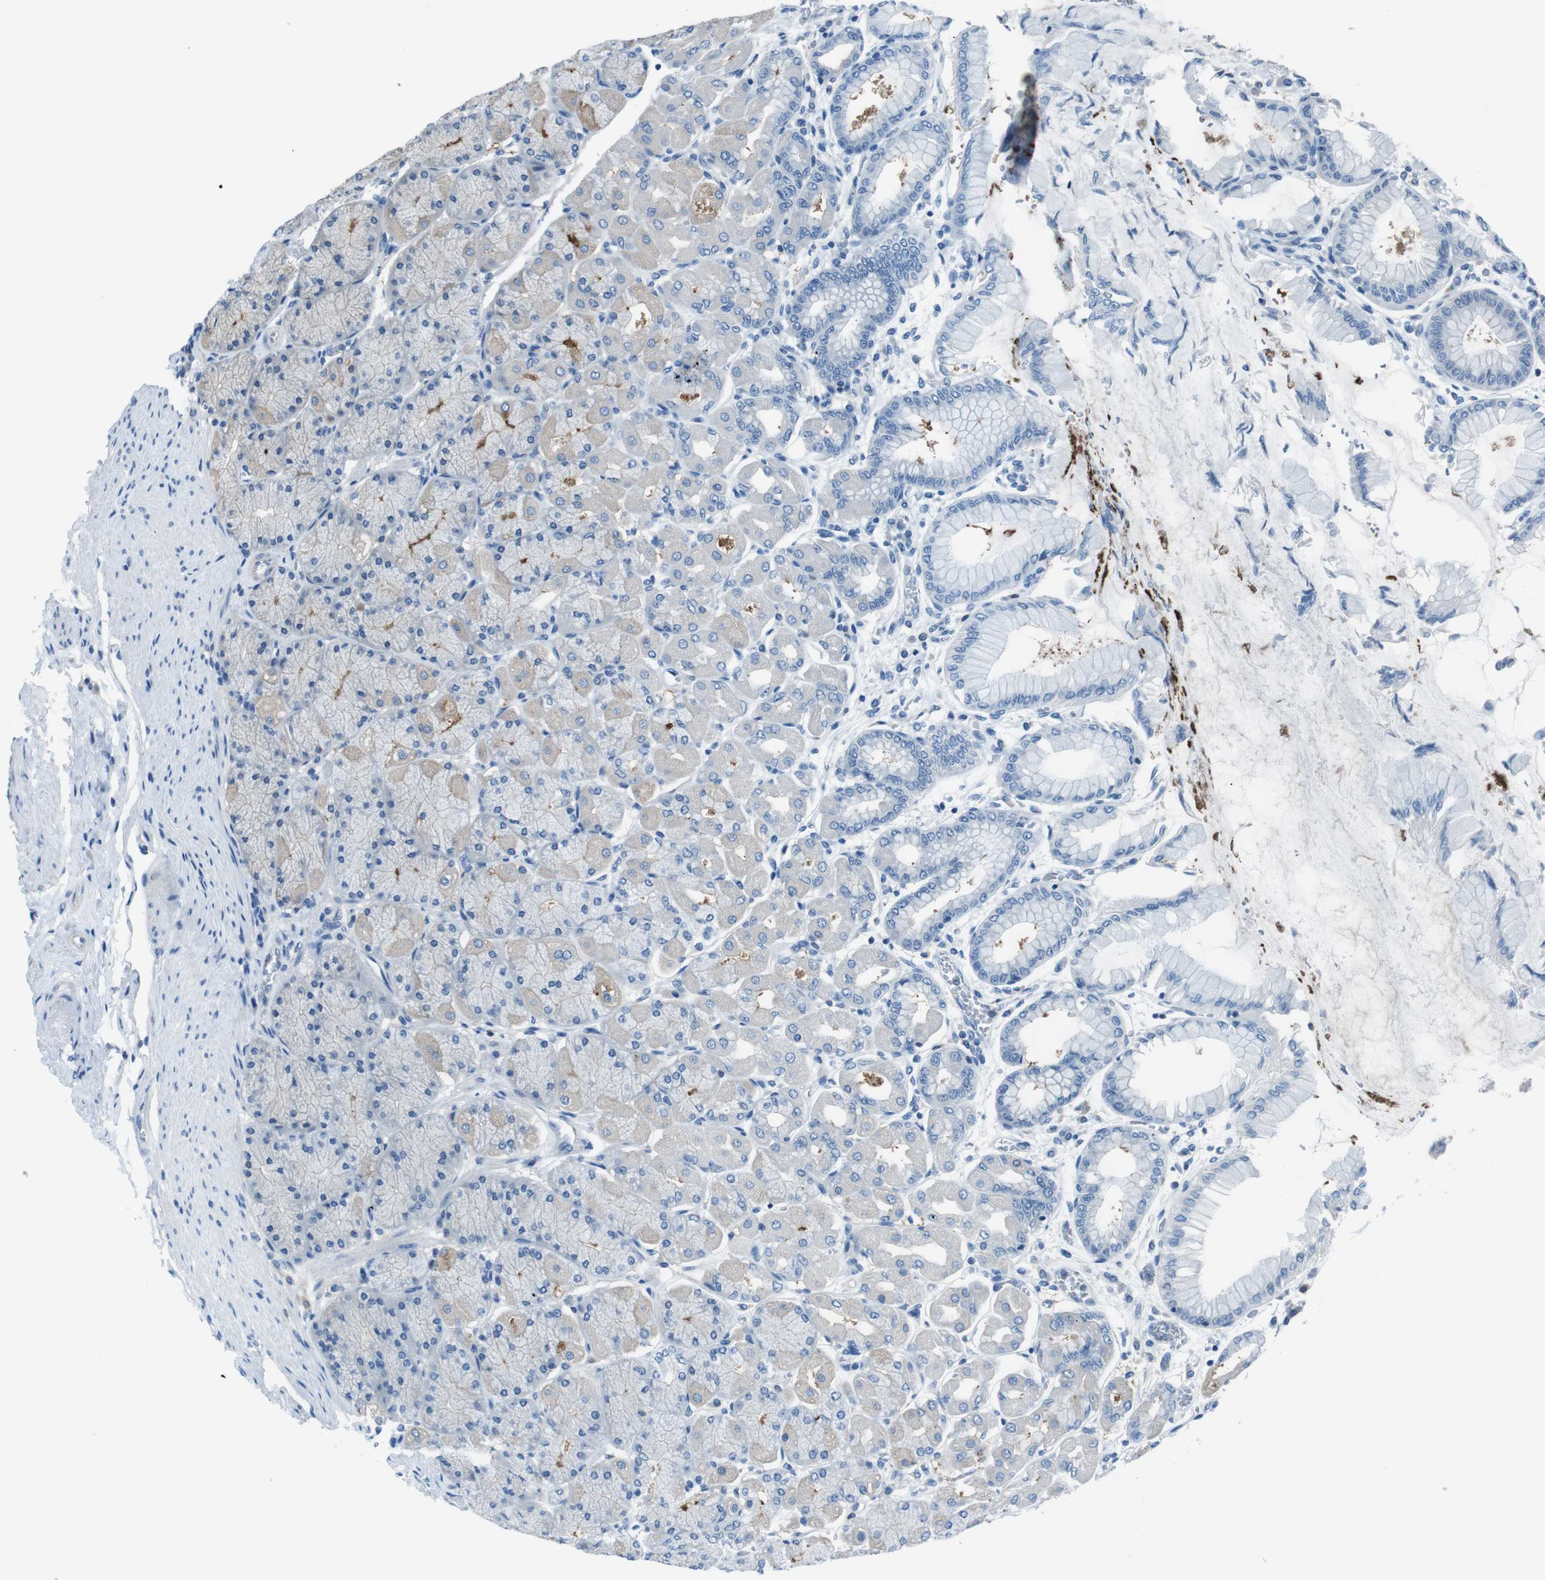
{"staining": {"intensity": "weak", "quantity": "<25%", "location": "cytoplasmic/membranous"}, "tissue": "stomach", "cell_type": "Glandular cells", "image_type": "normal", "snomed": [{"axis": "morphology", "description": "Normal tissue, NOS"}, {"axis": "topography", "description": "Stomach, upper"}], "caption": "IHC of normal human stomach exhibits no staining in glandular cells.", "gene": "NANOS2", "patient": {"sex": "female", "age": 56}}